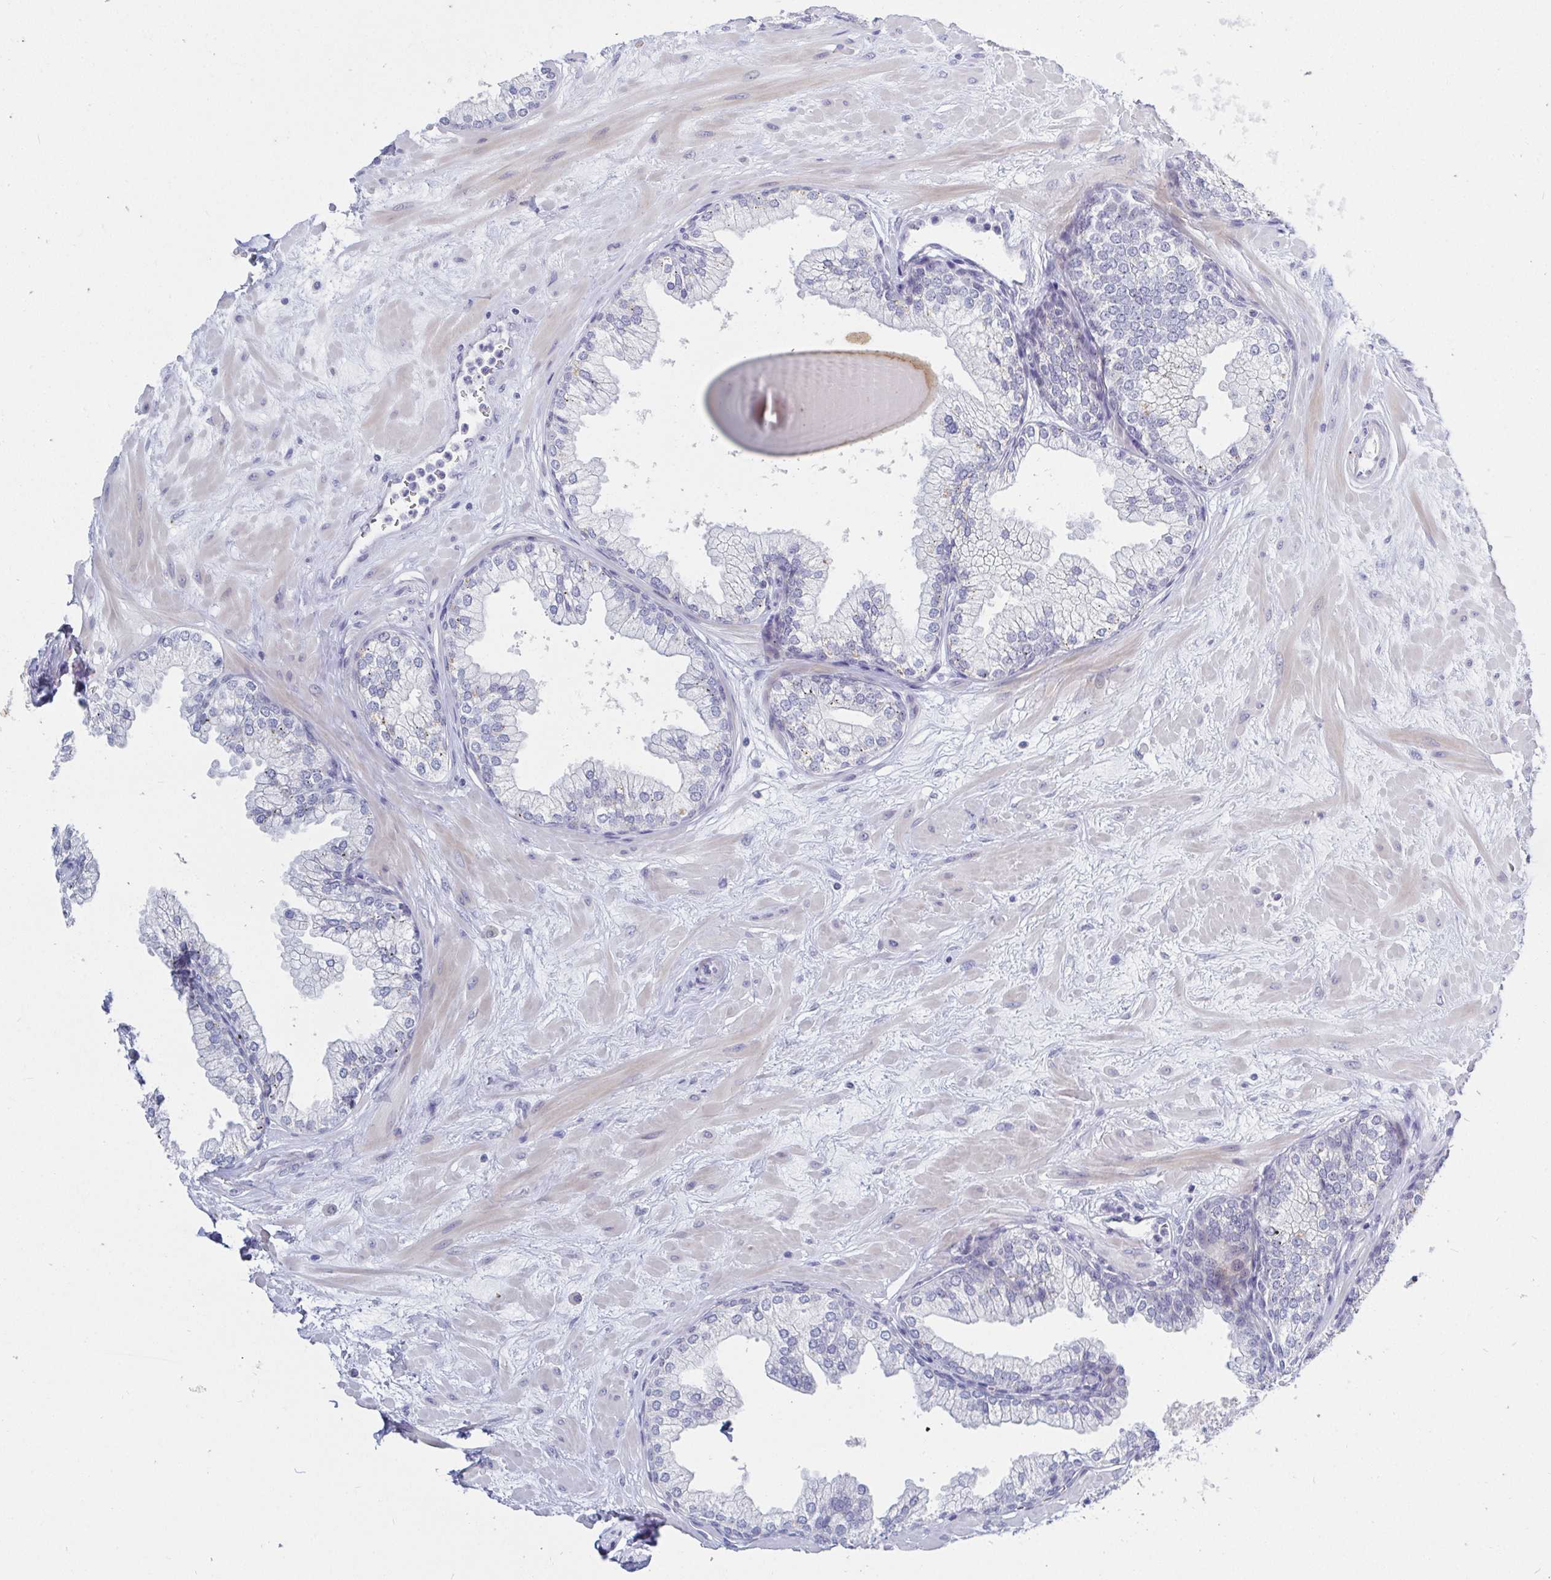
{"staining": {"intensity": "negative", "quantity": "none", "location": "none"}, "tissue": "prostate", "cell_type": "Glandular cells", "image_type": "normal", "snomed": [{"axis": "morphology", "description": "Normal tissue, NOS"}, {"axis": "topography", "description": "Prostate"}, {"axis": "topography", "description": "Peripheral nerve tissue"}], "caption": "The IHC photomicrograph has no significant staining in glandular cells of prostate. (DAB immunohistochemistry, high magnification).", "gene": "OR10K1", "patient": {"sex": "male", "age": 61}}